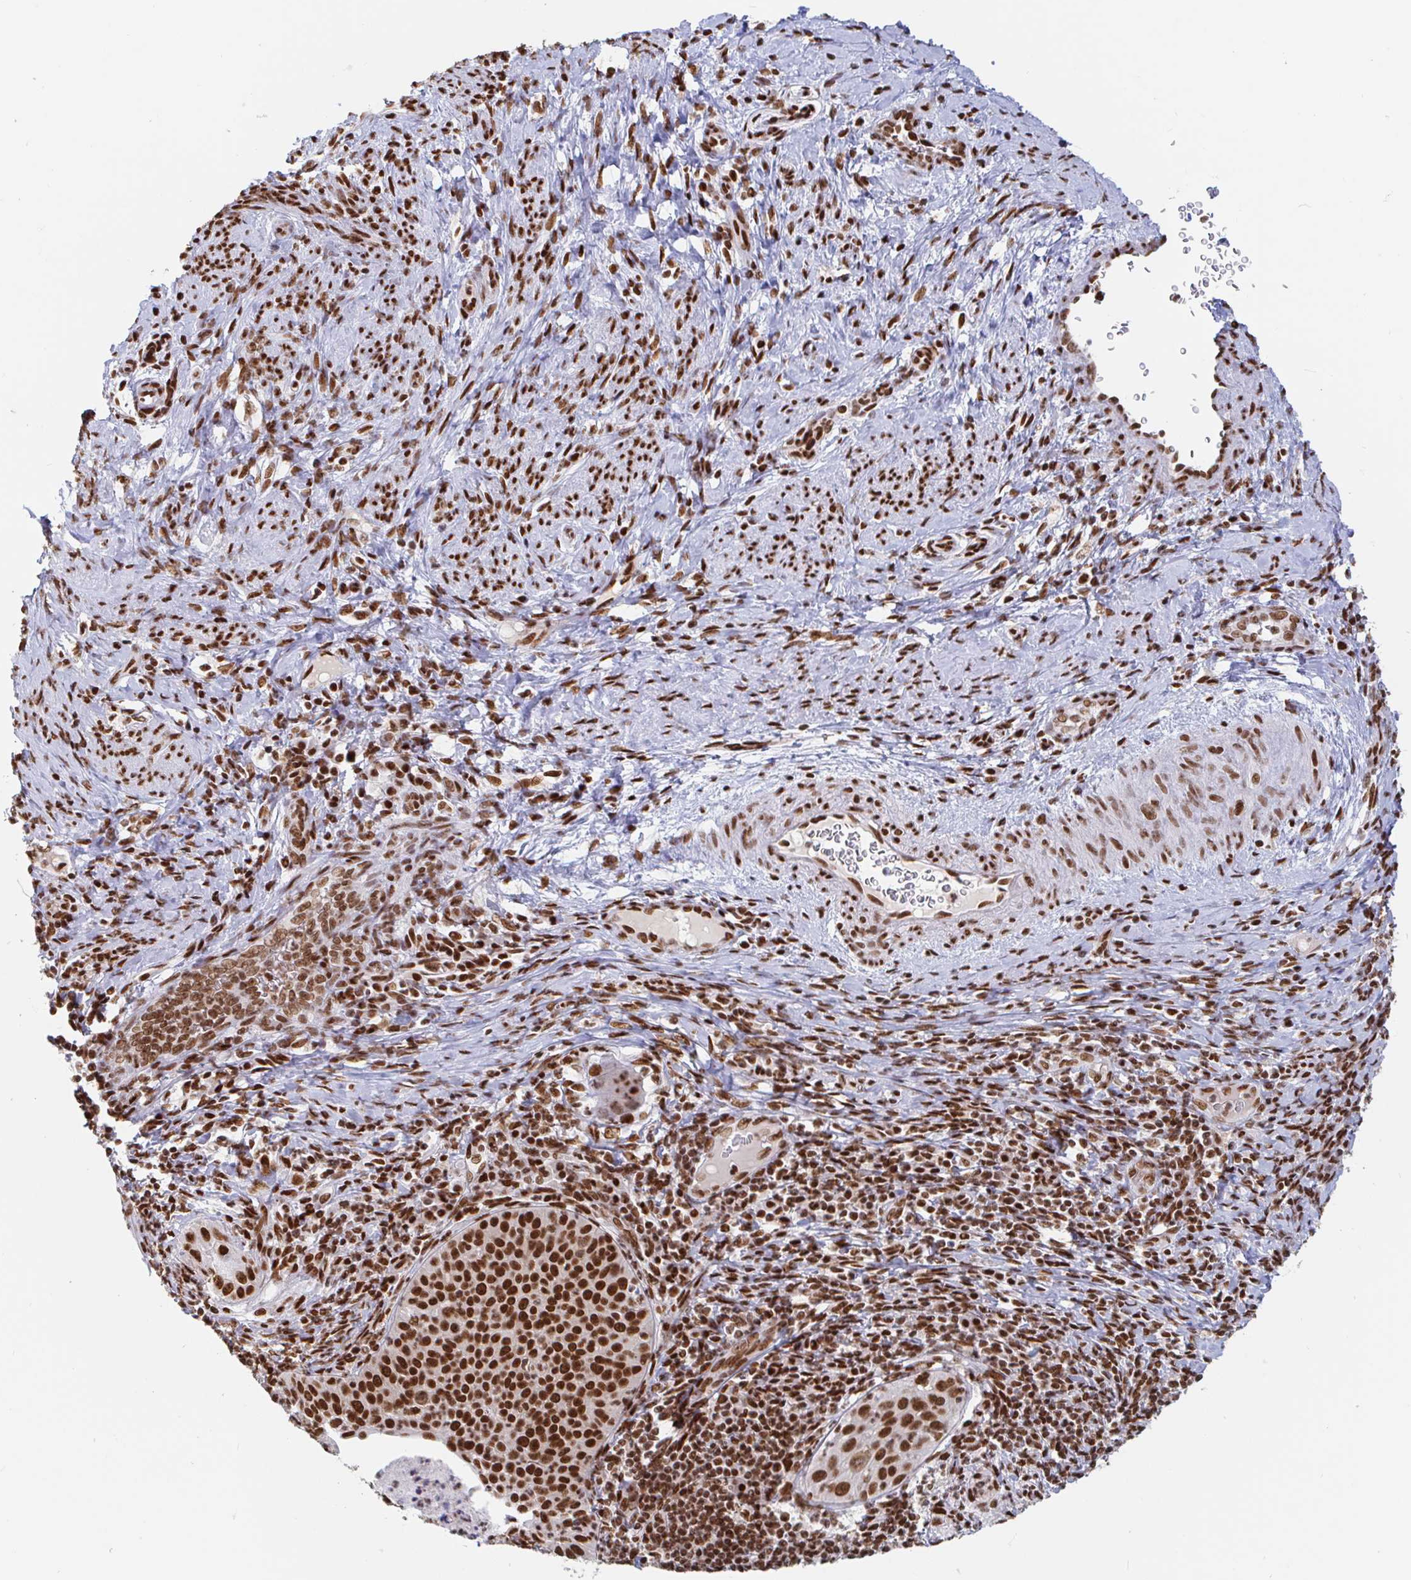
{"staining": {"intensity": "strong", "quantity": ">75%", "location": "nuclear"}, "tissue": "cervical cancer", "cell_type": "Tumor cells", "image_type": "cancer", "snomed": [{"axis": "morphology", "description": "Squamous cell carcinoma, NOS"}, {"axis": "topography", "description": "Cervix"}], "caption": "Protein staining shows strong nuclear positivity in about >75% of tumor cells in cervical cancer (squamous cell carcinoma).", "gene": "RBMX", "patient": {"sex": "female", "age": 30}}